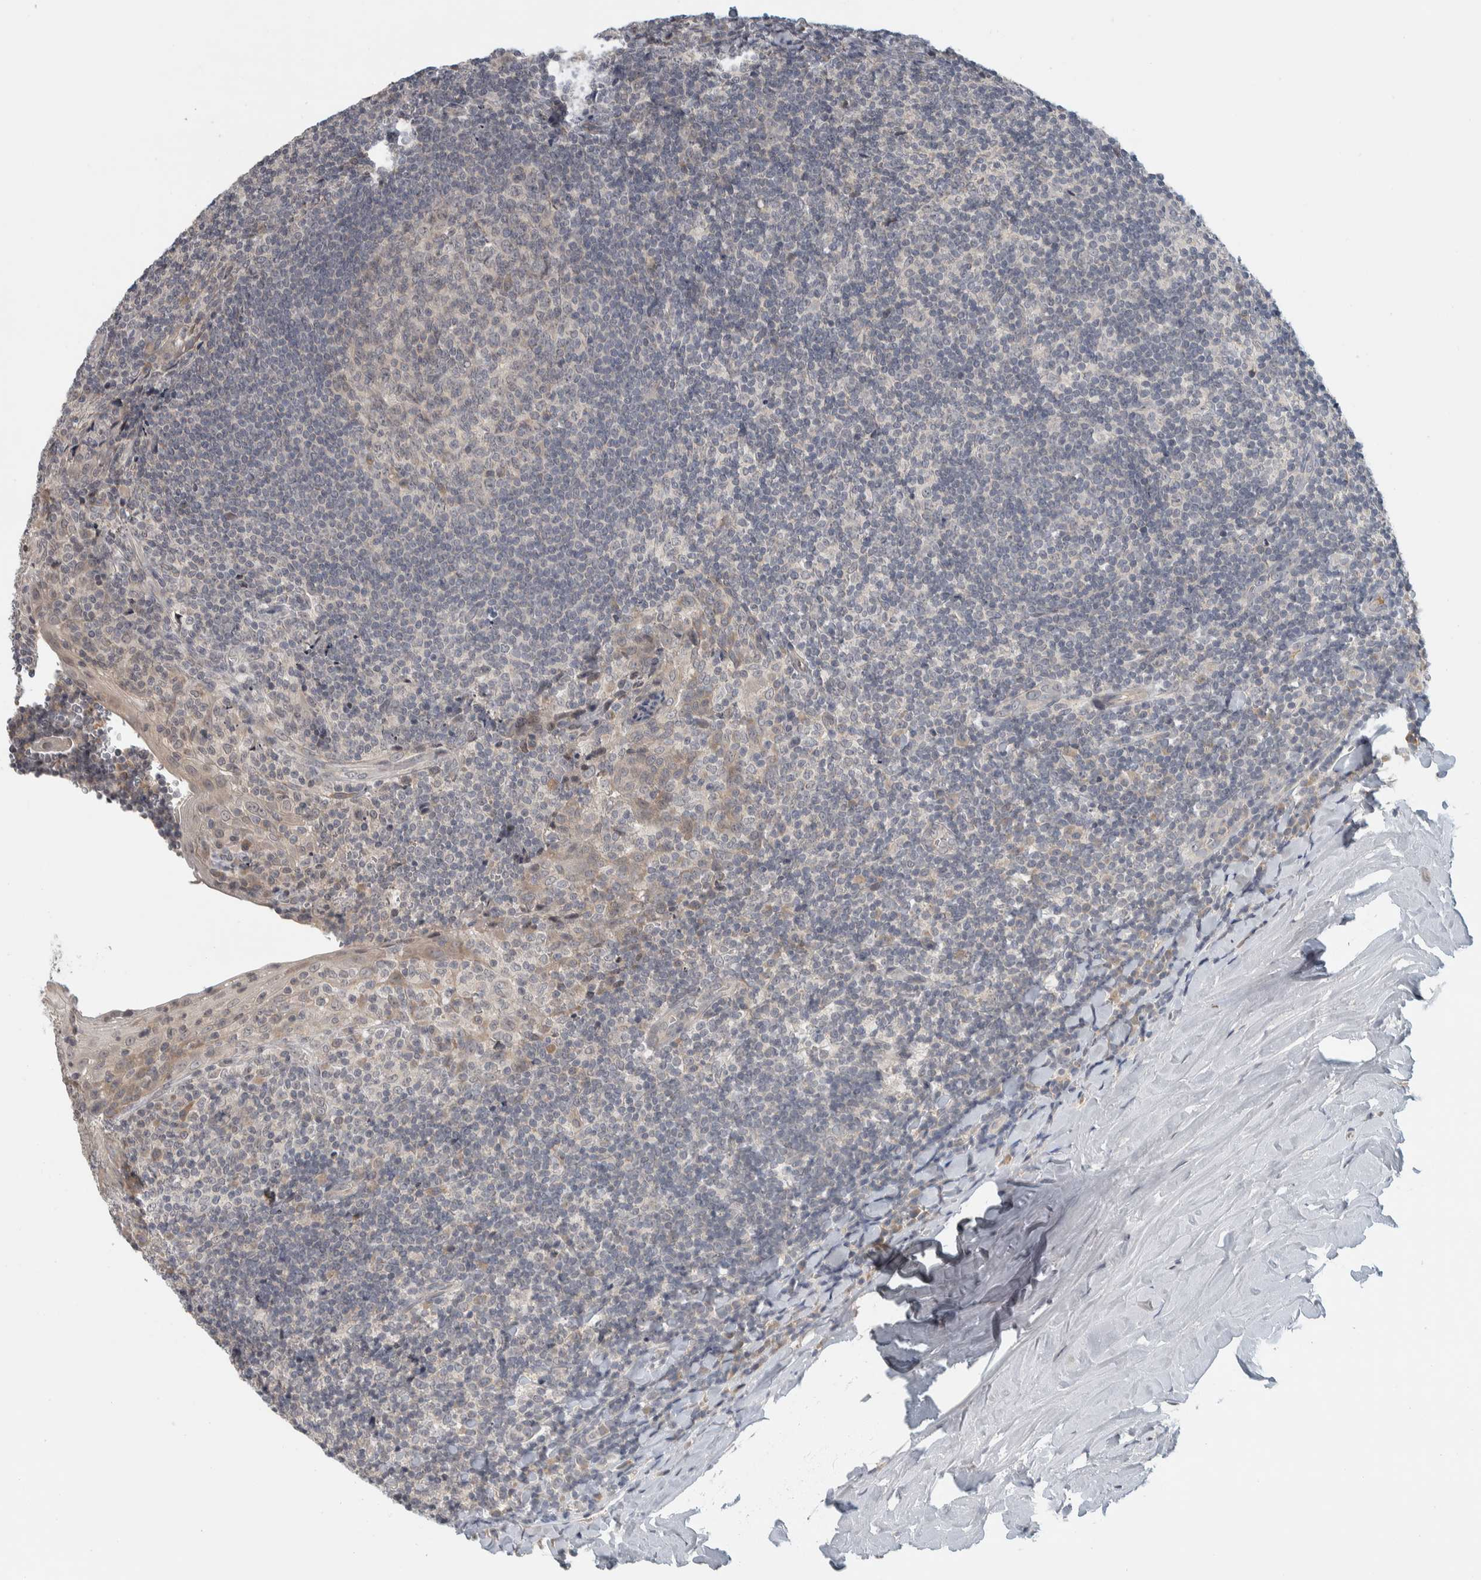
{"staining": {"intensity": "negative", "quantity": "none", "location": "none"}, "tissue": "tonsil", "cell_type": "Germinal center cells", "image_type": "normal", "snomed": [{"axis": "morphology", "description": "Normal tissue, NOS"}, {"axis": "topography", "description": "Tonsil"}], "caption": "IHC image of unremarkable human tonsil stained for a protein (brown), which exhibits no positivity in germinal center cells.", "gene": "AFP", "patient": {"sex": "male", "age": 37}}